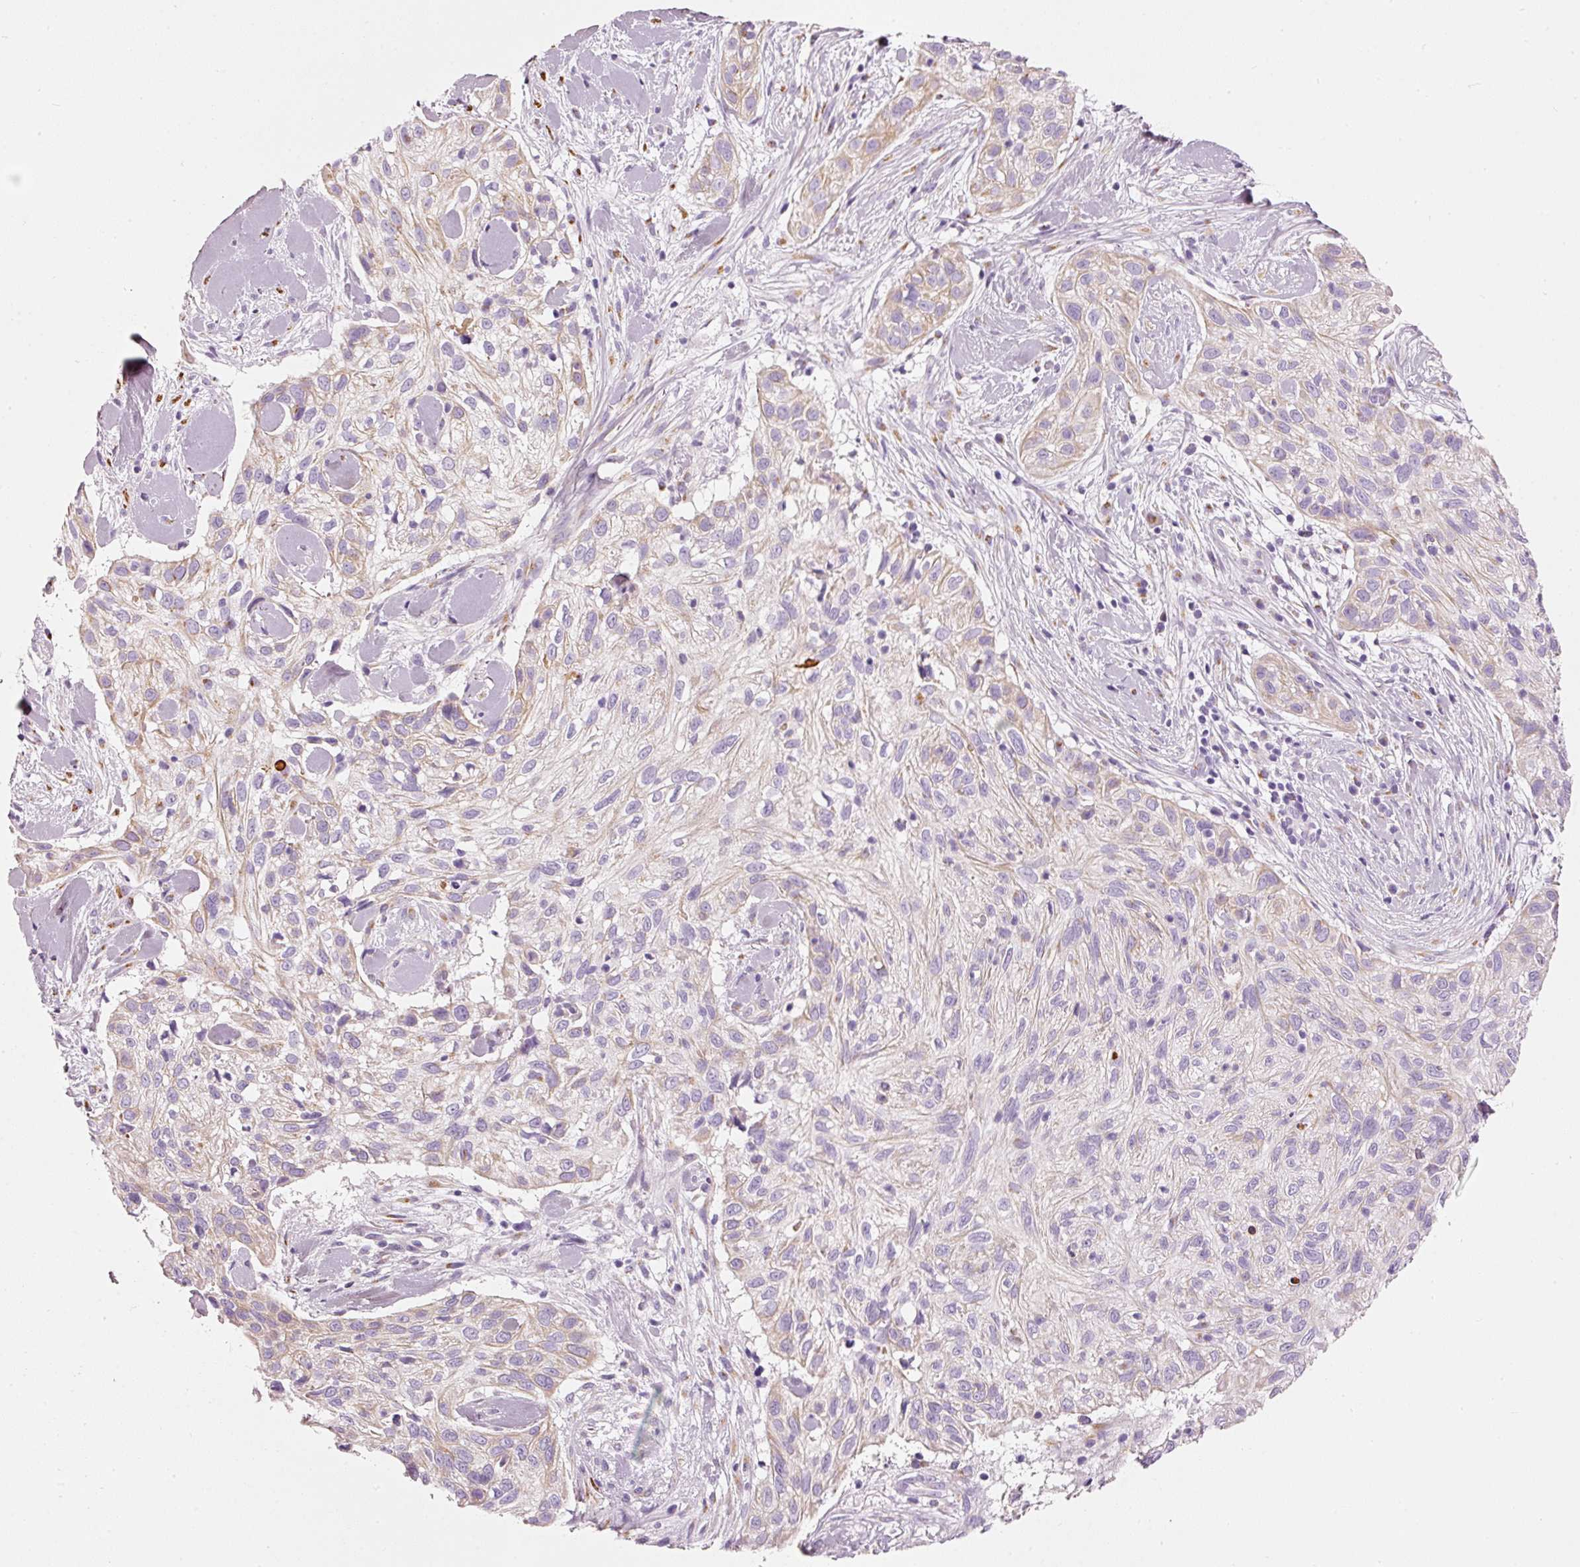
{"staining": {"intensity": "weak", "quantity": "<25%", "location": "cytoplasmic/membranous"}, "tissue": "skin cancer", "cell_type": "Tumor cells", "image_type": "cancer", "snomed": [{"axis": "morphology", "description": "Squamous cell carcinoma, NOS"}, {"axis": "topography", "description": "Skin"}], "caption": "Tumor cells show no significant positivity in skin cancer (squamous cell carcinoma). (DAB (3,3'-diaminobenzidine) immunohistochemistry, high magnification).", "gene": "PDXDC1", "patient": {"sex": "male", "age": 82}}